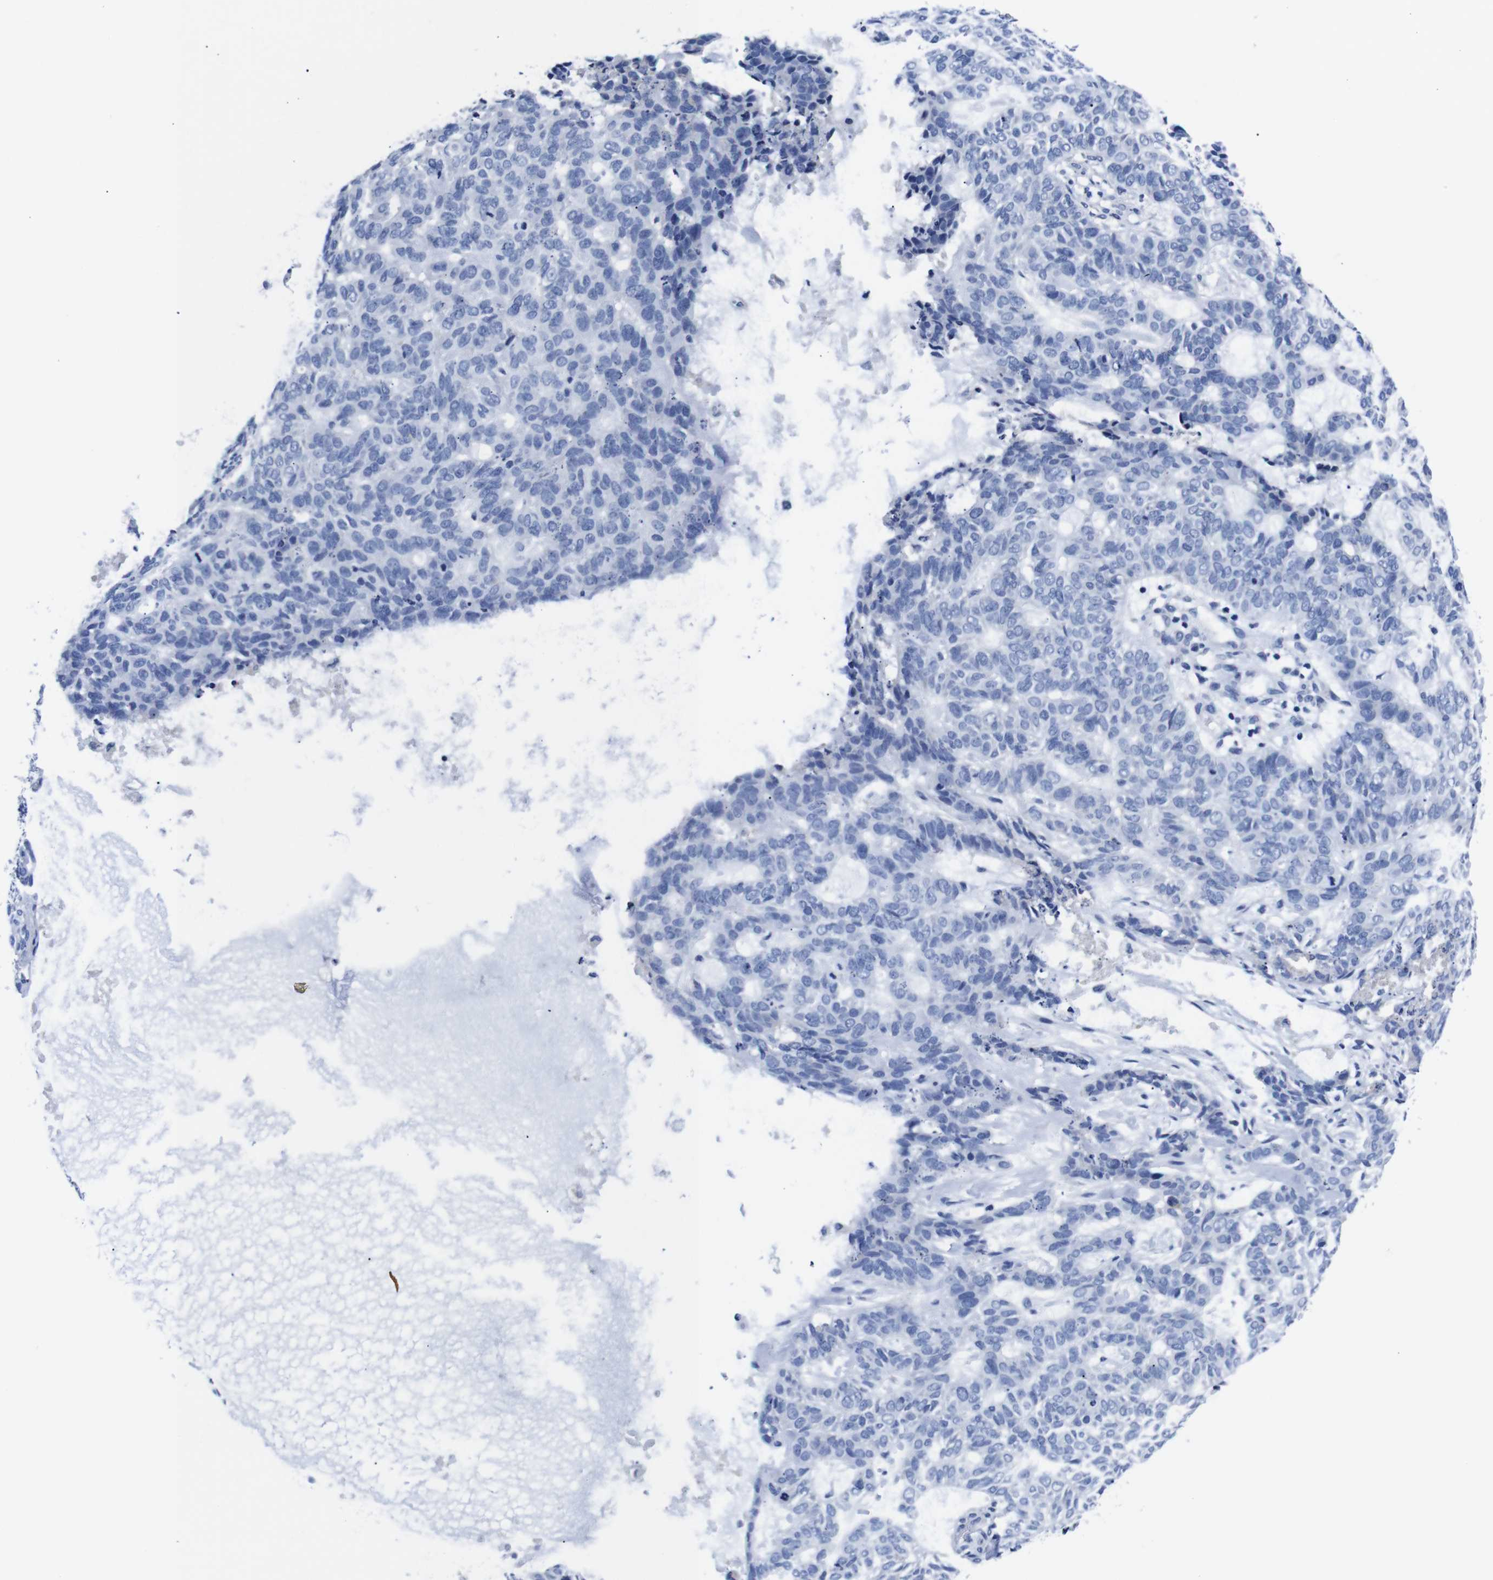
{"staining": {"intensity": "negative", "quantity": "none", "location": "none"}, "tissue": "skin cancer", "cell_type": "Tumor cells", "image_type": "cancer", "snomed": [{"axis": "morphology", "description": "Basal cell carcinoma"}, {"axis": "topography", "description": "Skin"}], "caption": "An immunohistochemistry (IHC) image of skin cancer (basal cell carcinoma) is shown. There is no staining in tumor cells of skin cancer (basal cell carcinoma).", "gene": "CLEC4G", "patient": {"sex": "male", "age": 87}}